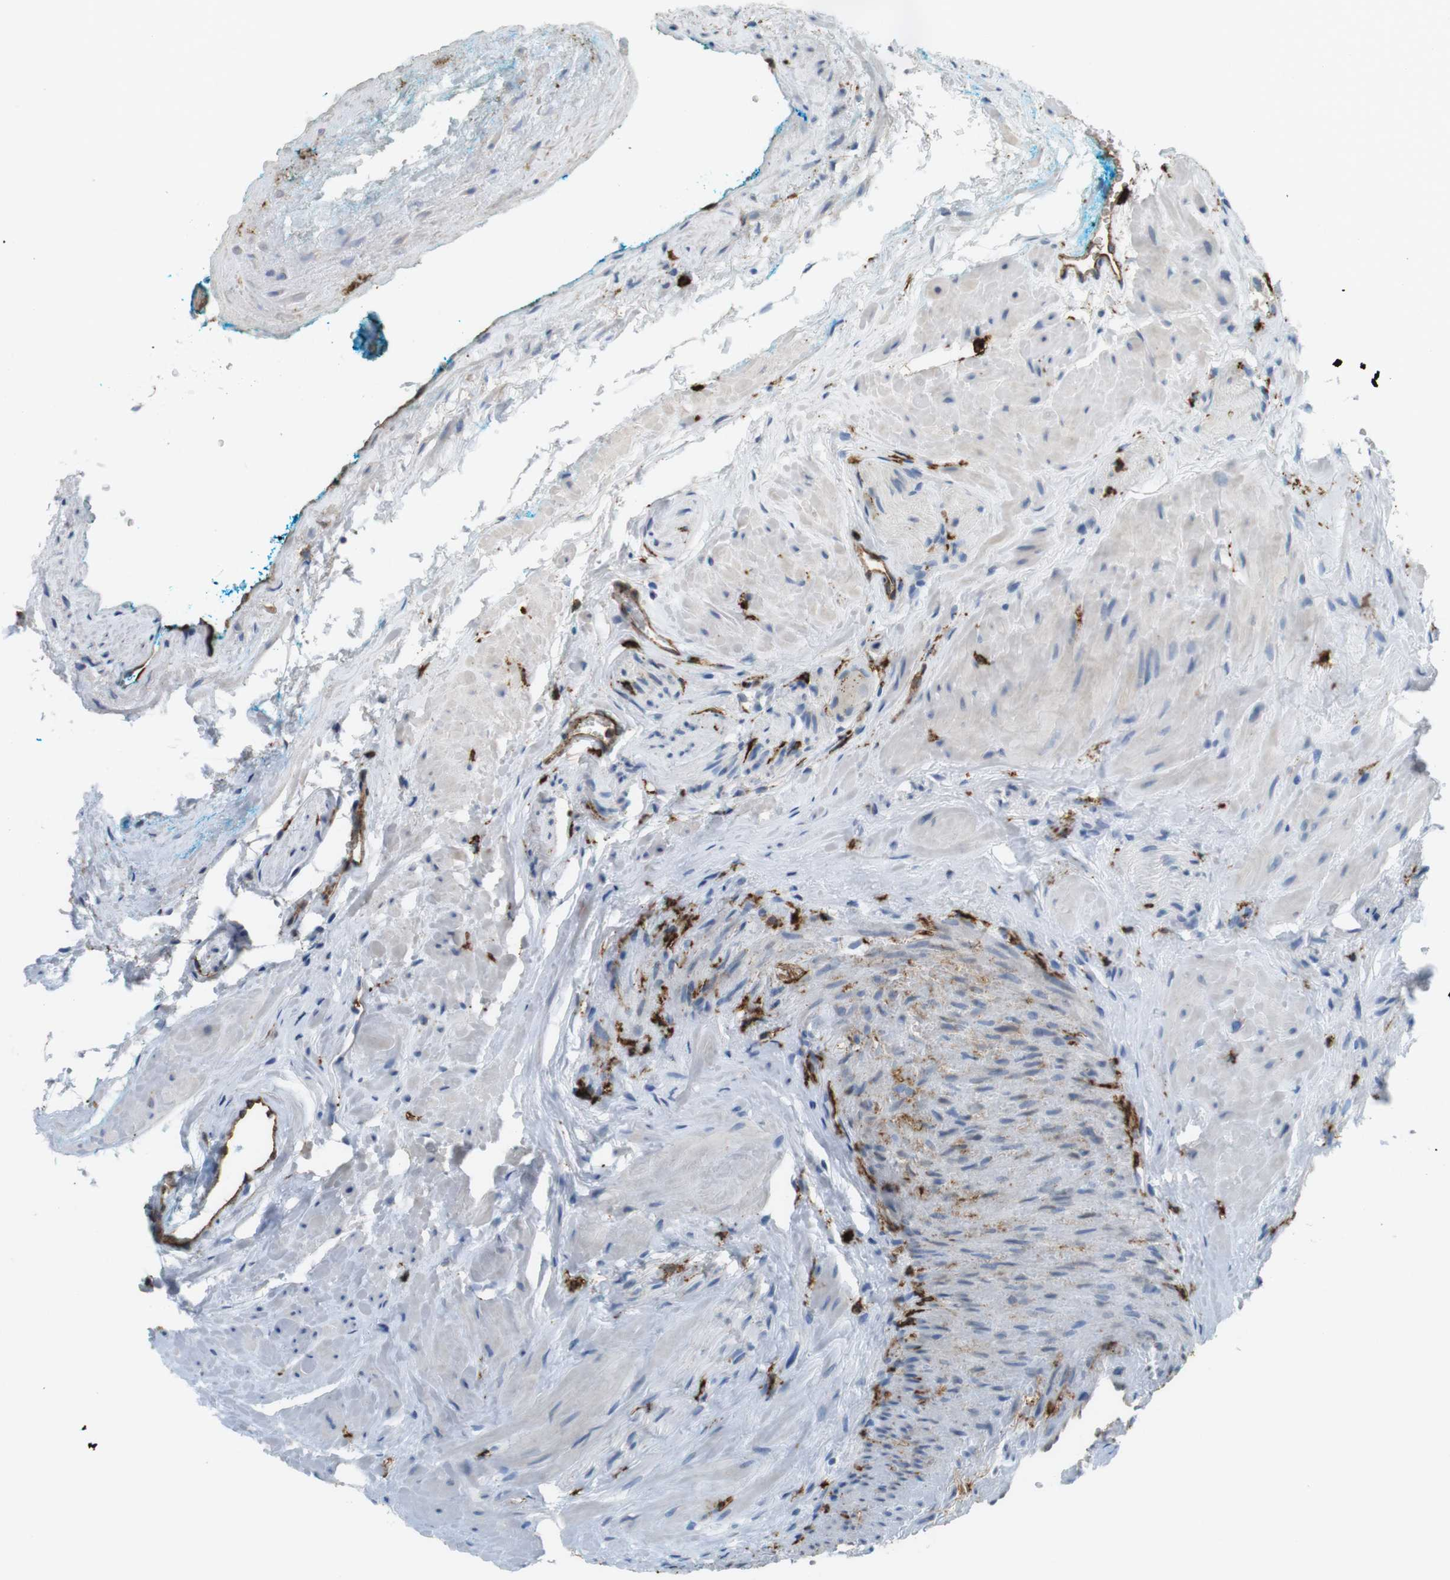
{"staining": {"intensity": "negative", "quantity": "none", "location": "none"}, "tissue": "prostate cancer", "cell_type": "Tumor cells", "image_type": "cancer", "snomed": [{"axis": "morphology", "description": "Adenocarcinoma, High grade"}, {"axis": "topography", "description": "Prostate"}], "caption": "A micrograph of prostate cancer stained for a protein reveals no brown staining in tumor cells. (Brightfield microscopy of DAB immunohistochemistry at high magnification).", "gene": "HLA-DRA", "patient": {"sex": "male", "age": 64}}